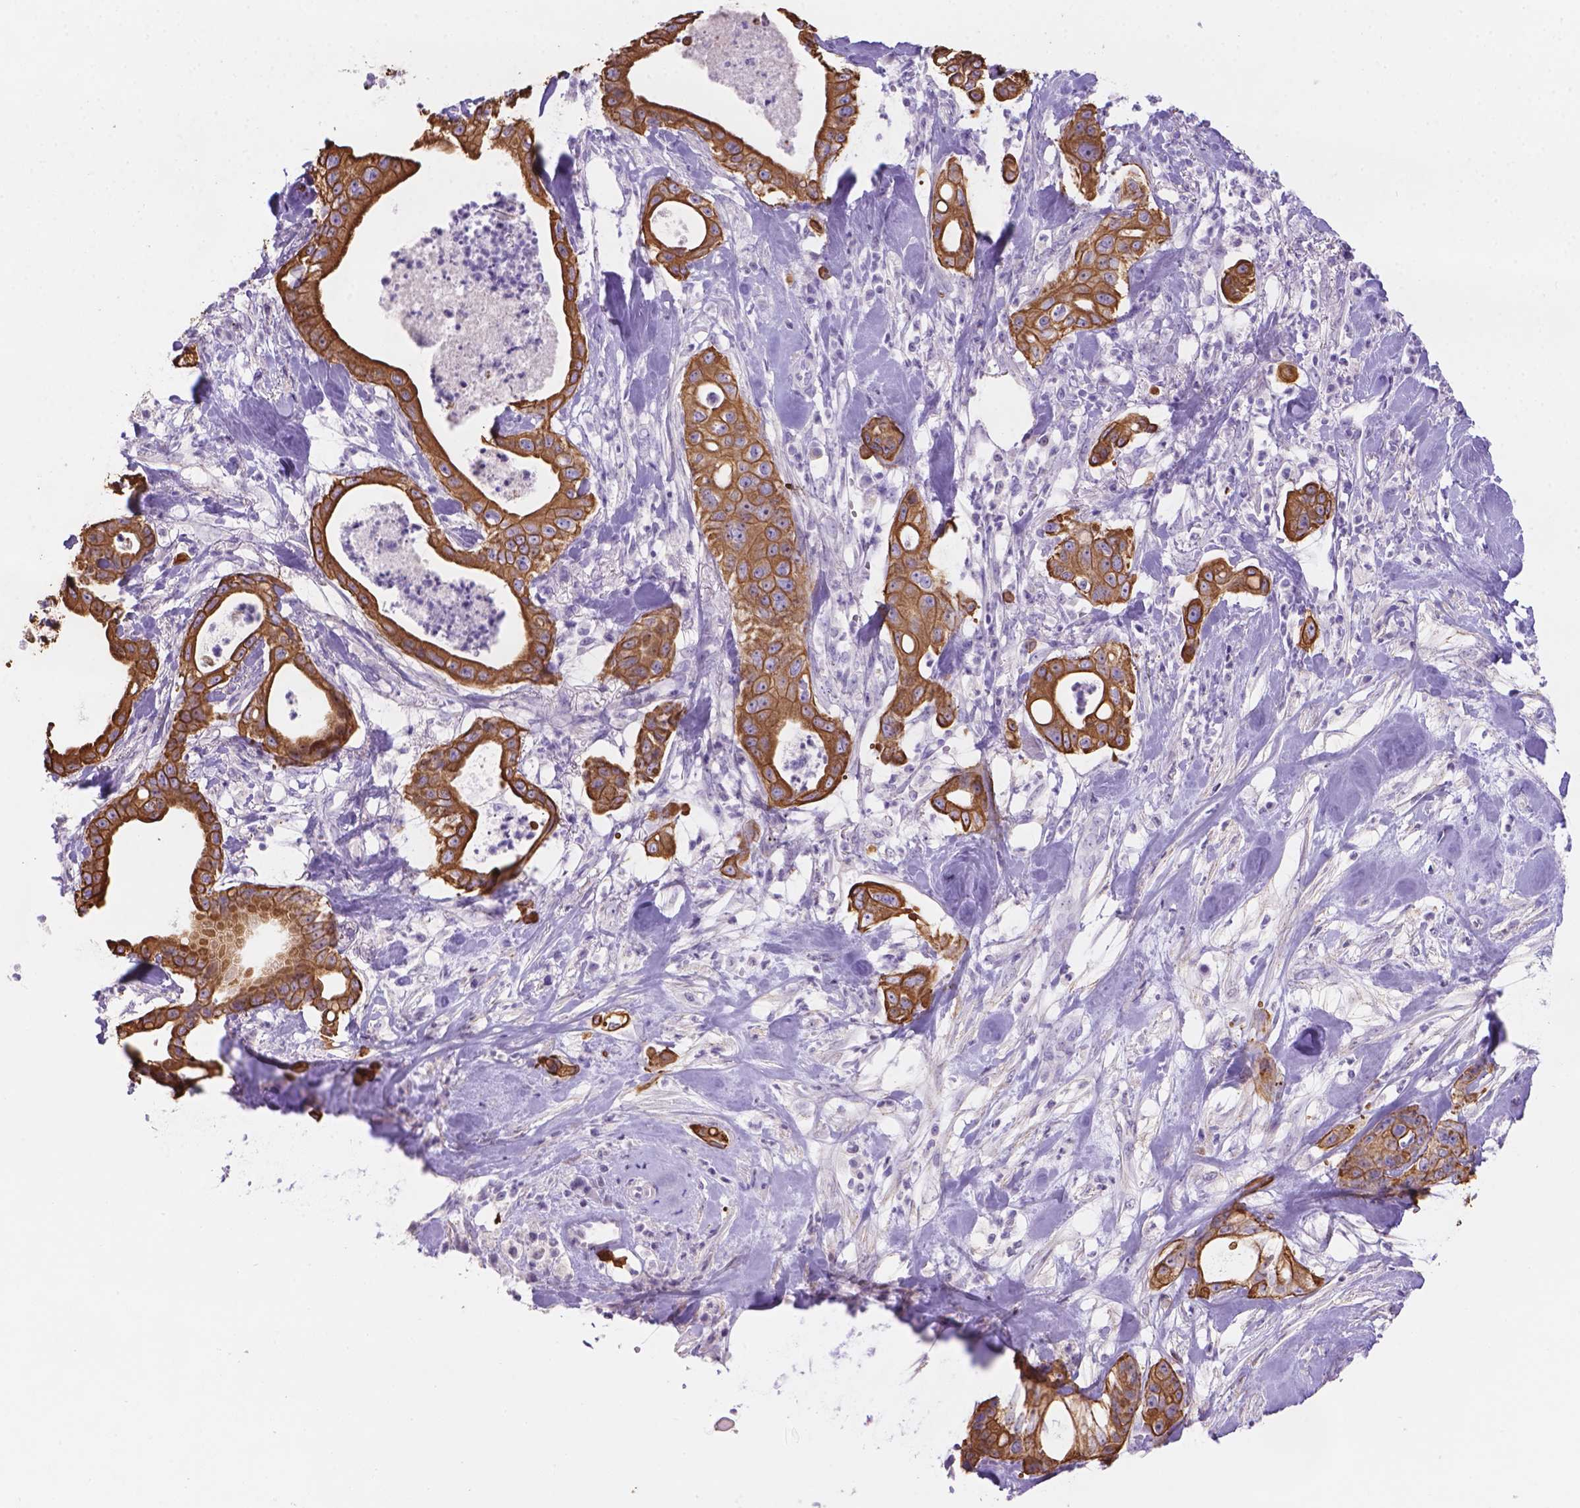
{"staining": {"intensity": "strong", "quantity": ">75%", "location": "cytoplasmic/membranous"}, "tissue": "pancreatic cancer", "cell_type": "Tumor cells", "image_type": "cancer", "snomed": [{"axis": "morphology", "description": "Adenocarcinoma, NOS"}, {"axis": "topography", "description": "Pancreas"}], "caption": "A photomicrograph of pancreatic cancer (adenocarcinoma) stained for a protein reveals strong cytoplasmic/membranous brown staining in tumor cells.", "gene": "DMWD", "patient": {"sex": "male", "age": 71}}